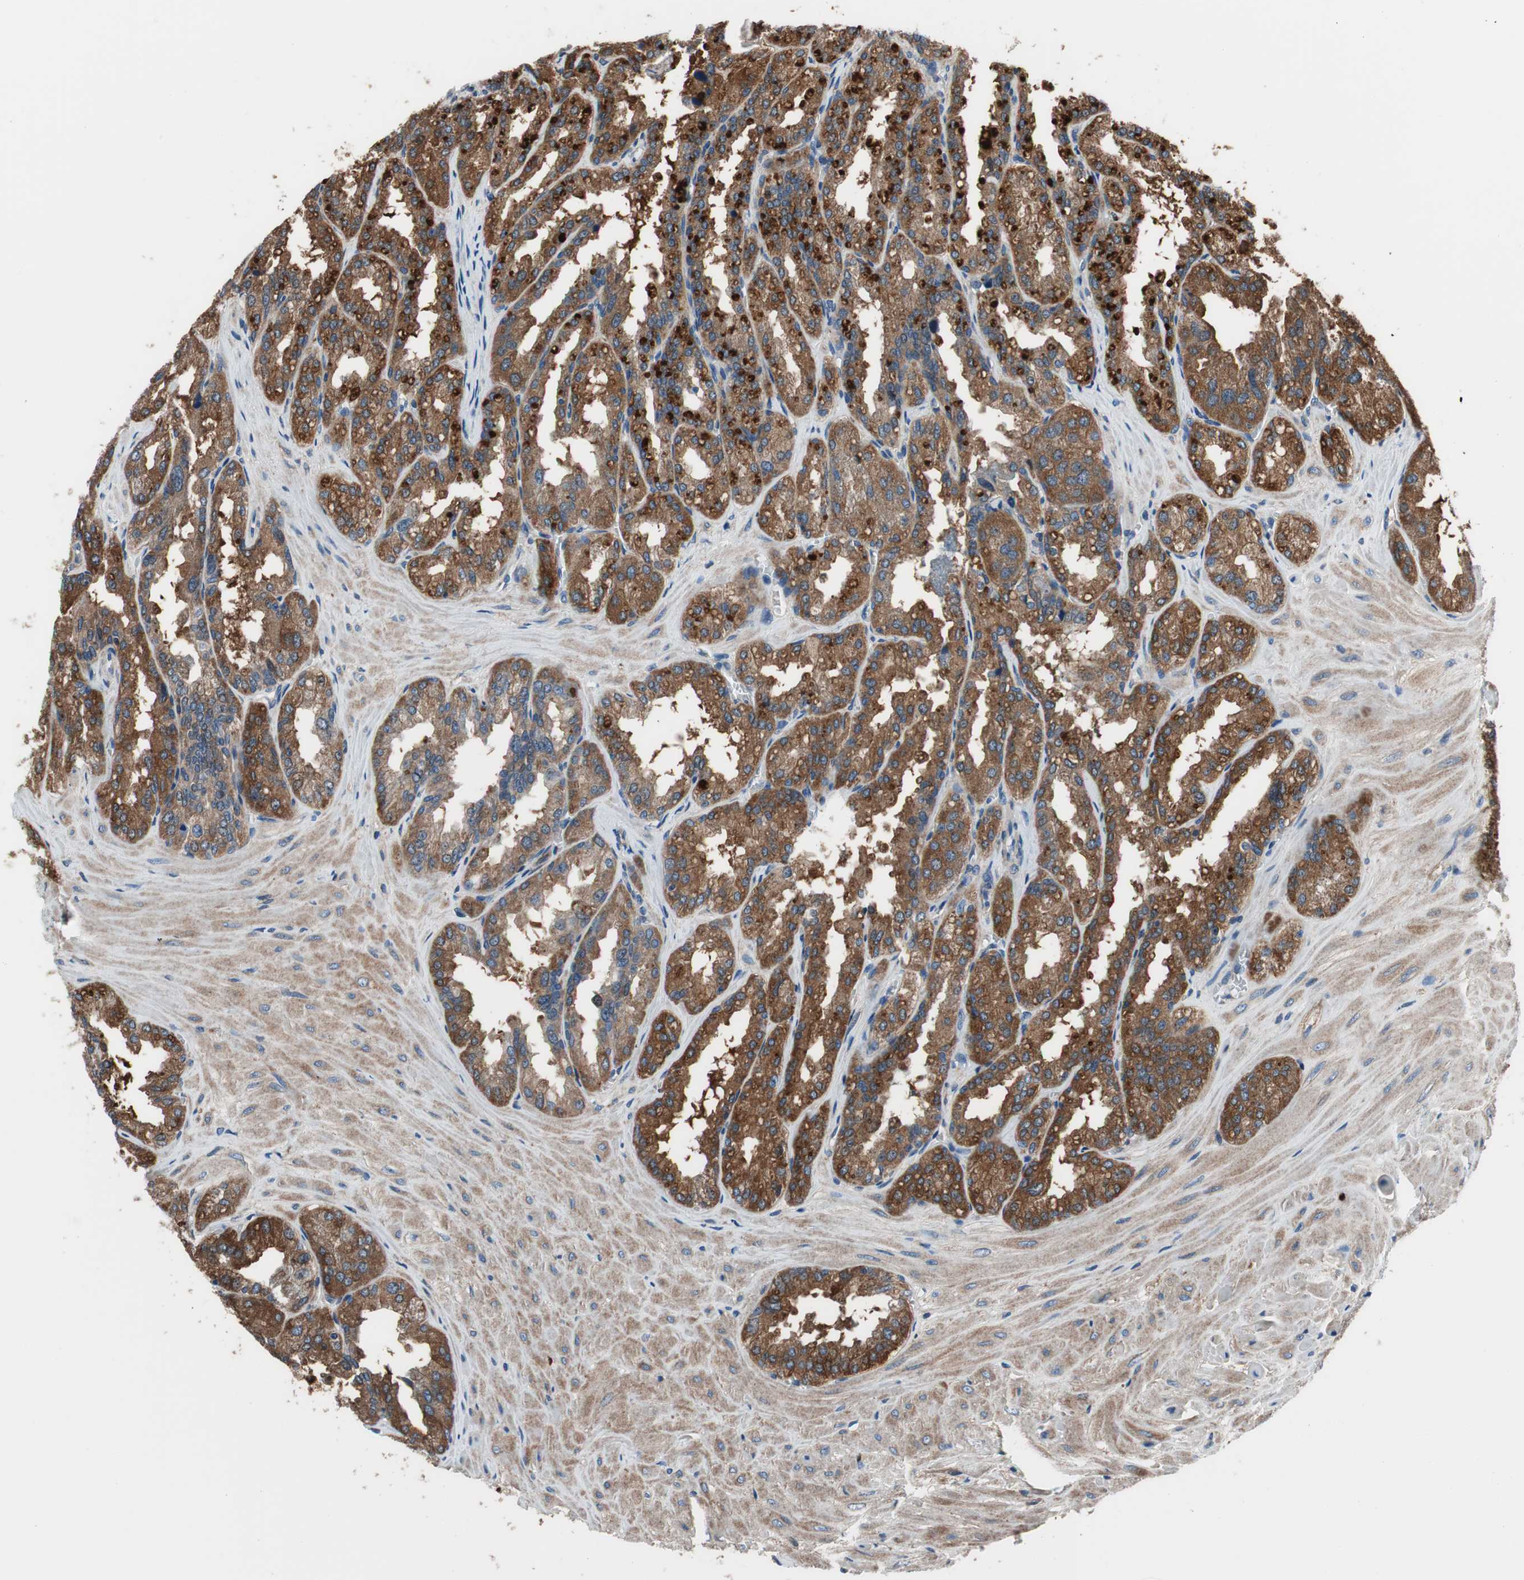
{"staining": {"intensity": "moderate", "quantity": ">75%", "location": "cytoplasmic/membranous"}, "tissue": "seminal vesicle", "cell_type": "Glandular cells", "image_type": "normal", "snomed": [{"axis": "morphology", "description": "Normal tissue, NOS"}, {"axis": "topography", "description": "Prostate"}, {"axis": "topography", "description": "Seminal veicle"}], "caption": "DAB immunohistochemical staining of normal seminal vesicle demonstrates moderate cytoplasmic/membranous protein expression in approximately >75% of glandular cells.", "gene": "PRDX2", "patient": {"sex": "male", "age": 51}}